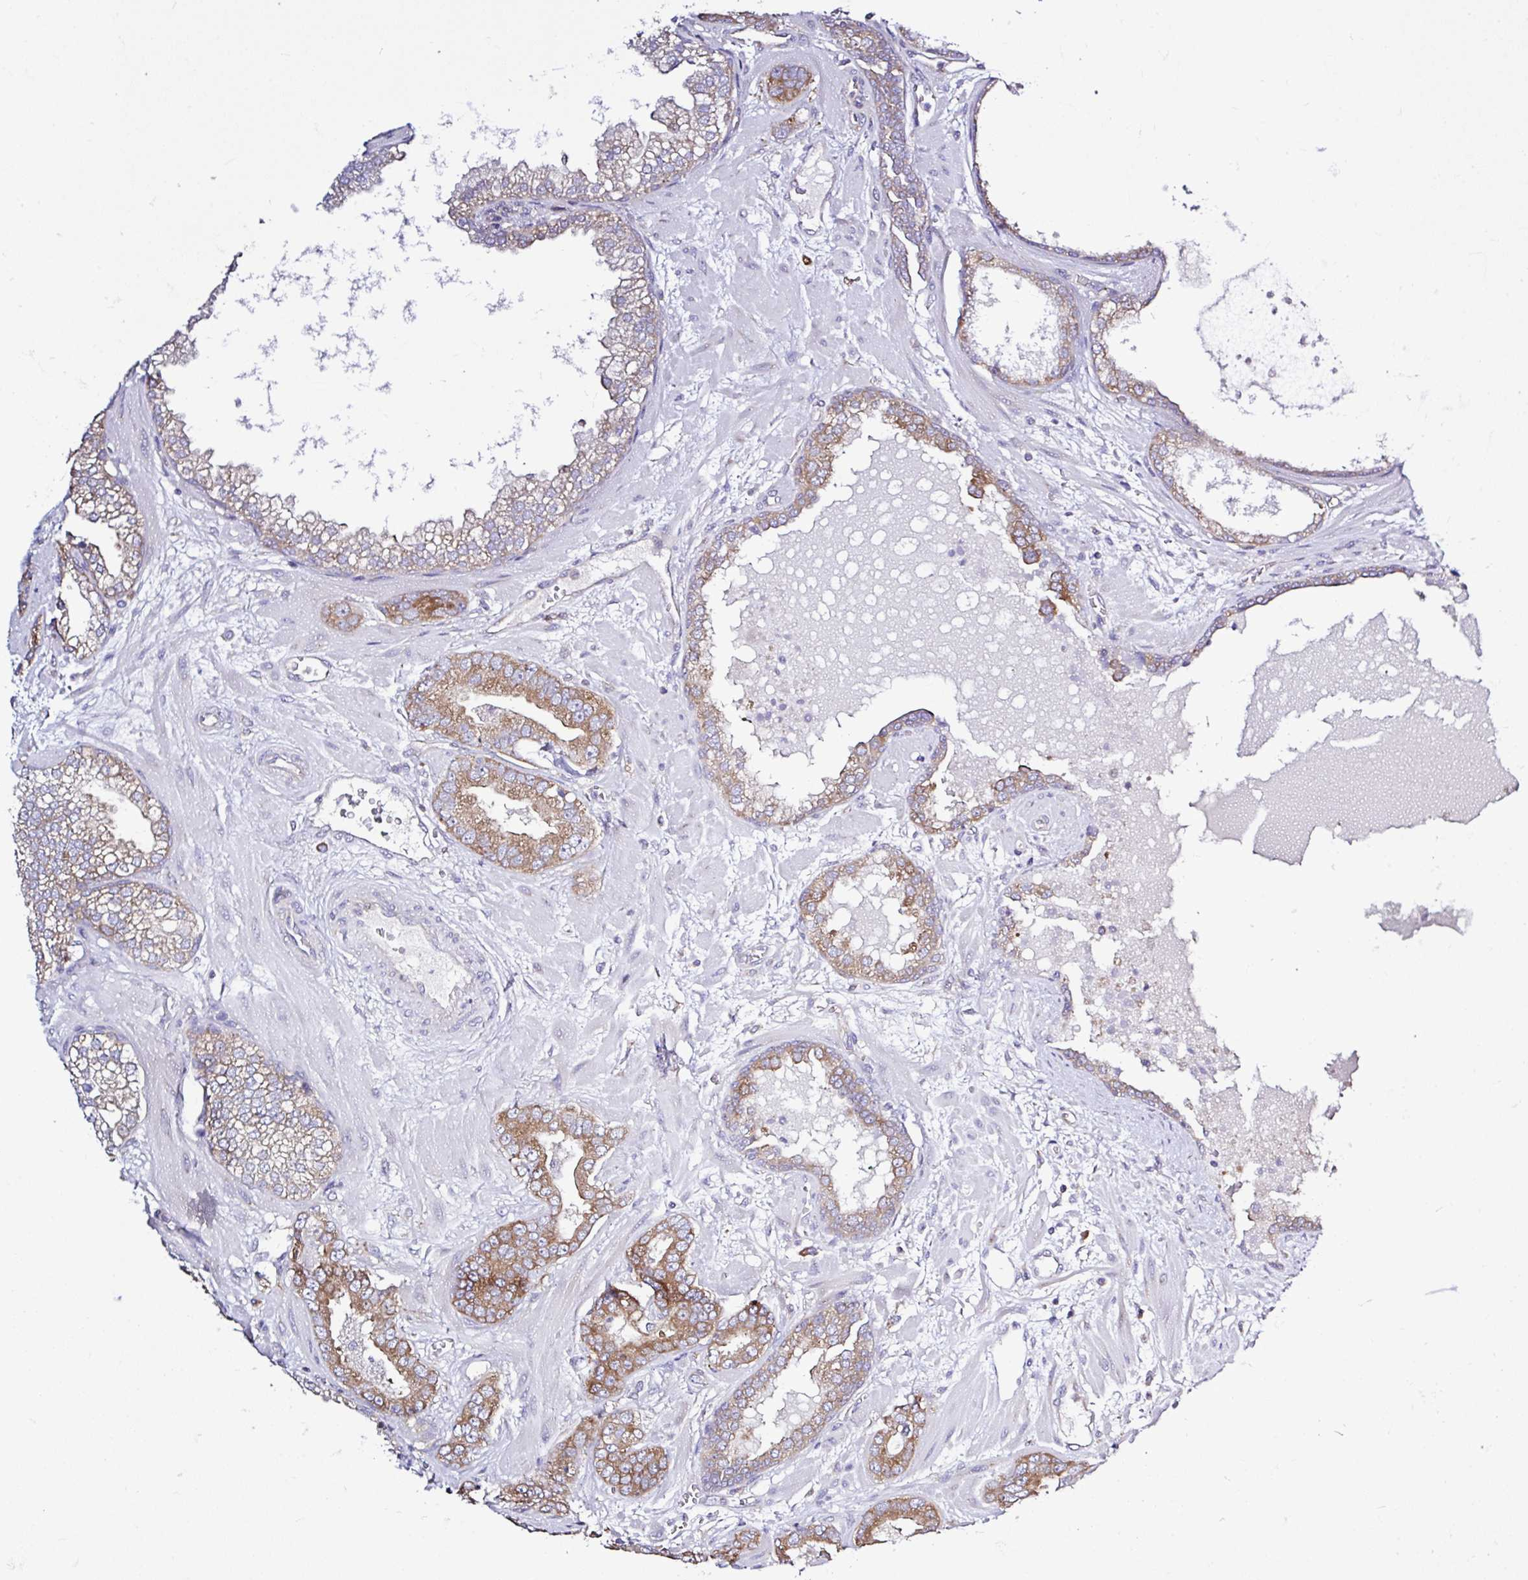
{"staining": {"intensity": "moderate", "quantity": ">75%", "location": "cytoplasmic/membranous"}, "tissue": "prostate cancer", "cell_type": "Tumor cells", "image_type": "cancer", "snomed": [{"axis": "morphology", "description": "Adenocarcinoma, Low grade"}, {"axis": "topography", "description": "Prostate"}], "caption": "Protein analysis of prostate cancer (adenocarcinoma (low-grade)) tissue reveals moderate cytoplasmic/membranous staining in about >75% of tumor cells.", "gene": "LARS1", "patient": {"sex": "male", "age": 62}}